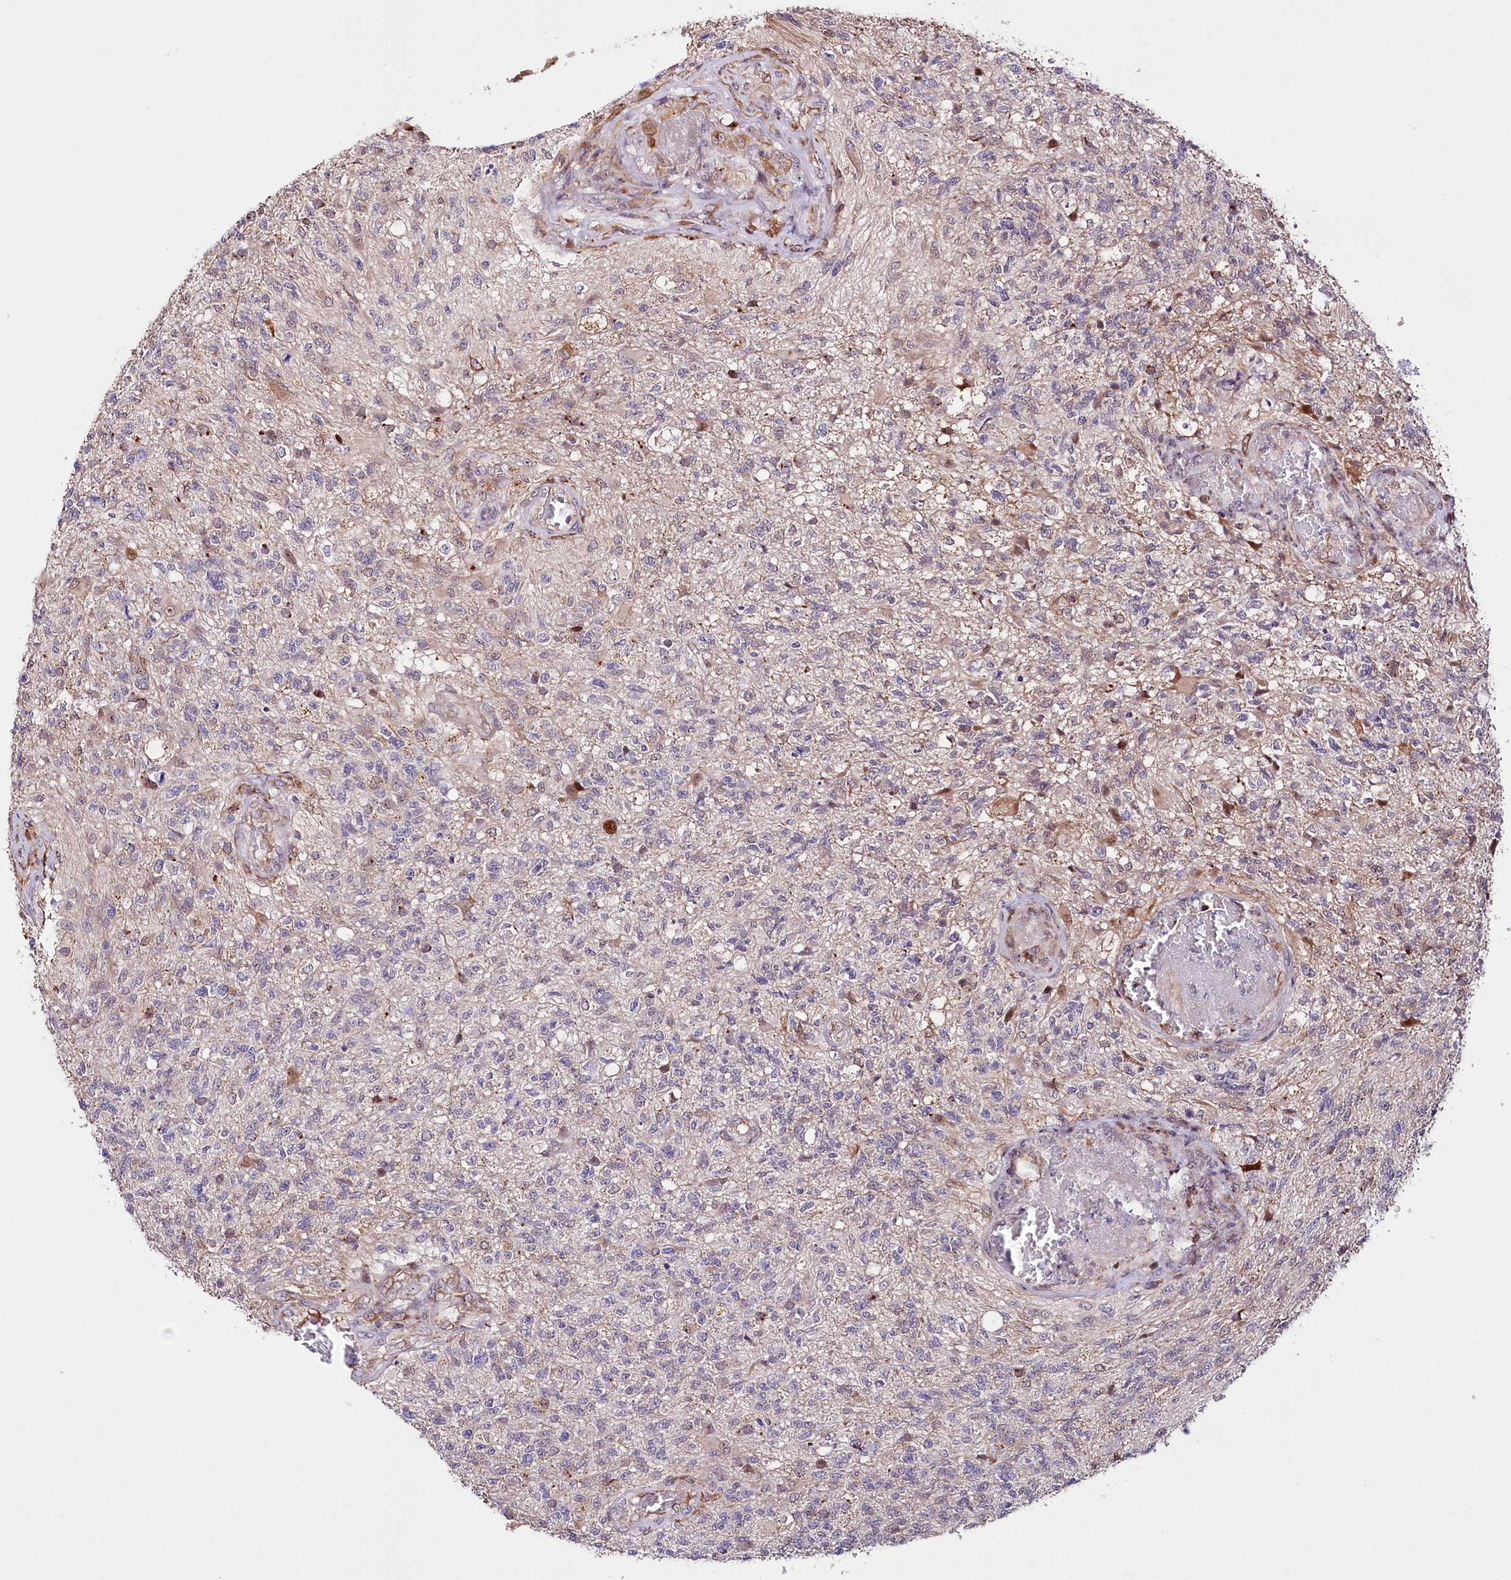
{"staining": {"intensity": "negative", "quantity": "none", "location": "none"}, "tissue": "glioma", "cell_type": "Tumor cells", "image_type": "cancer", "snomed": [{"axis": "morphology", "description": "Glioma, malignant, High grade"}, {"axis": "topography", "description": "Brain"}], "caption": "Micrograph shows no significant protein staining in tumor cells of malignant glioma (high-grade).", "gene": "CUTC", "patient": {"sex": "male", "age": 56}}